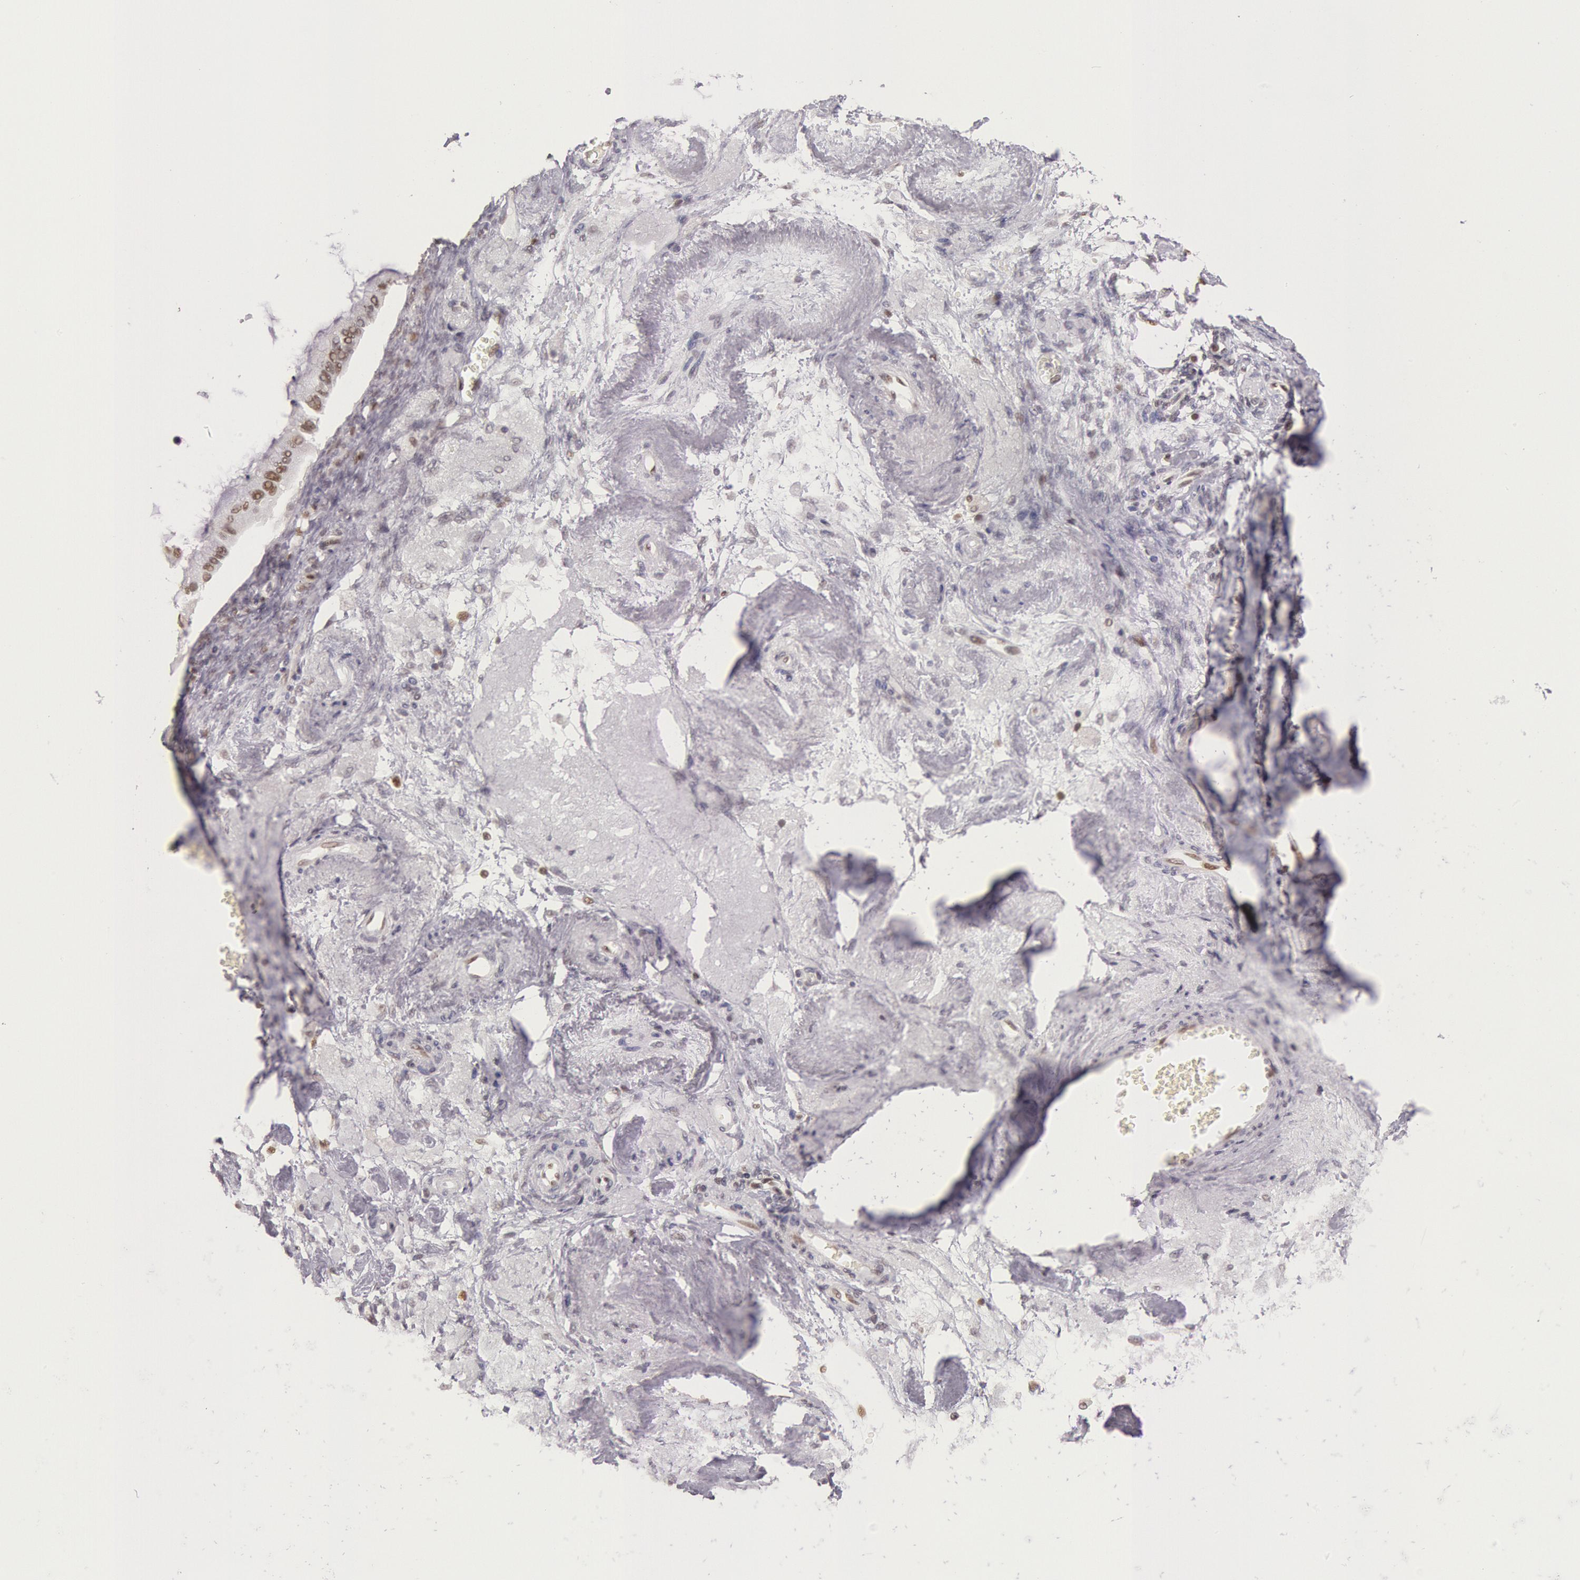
{"staining": {"intensity": "strong", "quantity": ">75%", "location": "nuclear"}, "tissue": "ovarian cancer", "cell_type": "Tumor cells", "image_type": "cancer", "snomed": [{"axis": "morphology", "description": "Cystadenocarcinoma, mucinous, NOS"}, {"axis": "topography", "description": "Ovary"}], "caption": "Immunohistochemical staining of human ovarian cancer reveals high levels of strong nuclear staining in approximately >75% of tumor cells.", "gene": "ESS2", "patient": {"sex": "female", "age": 57}}